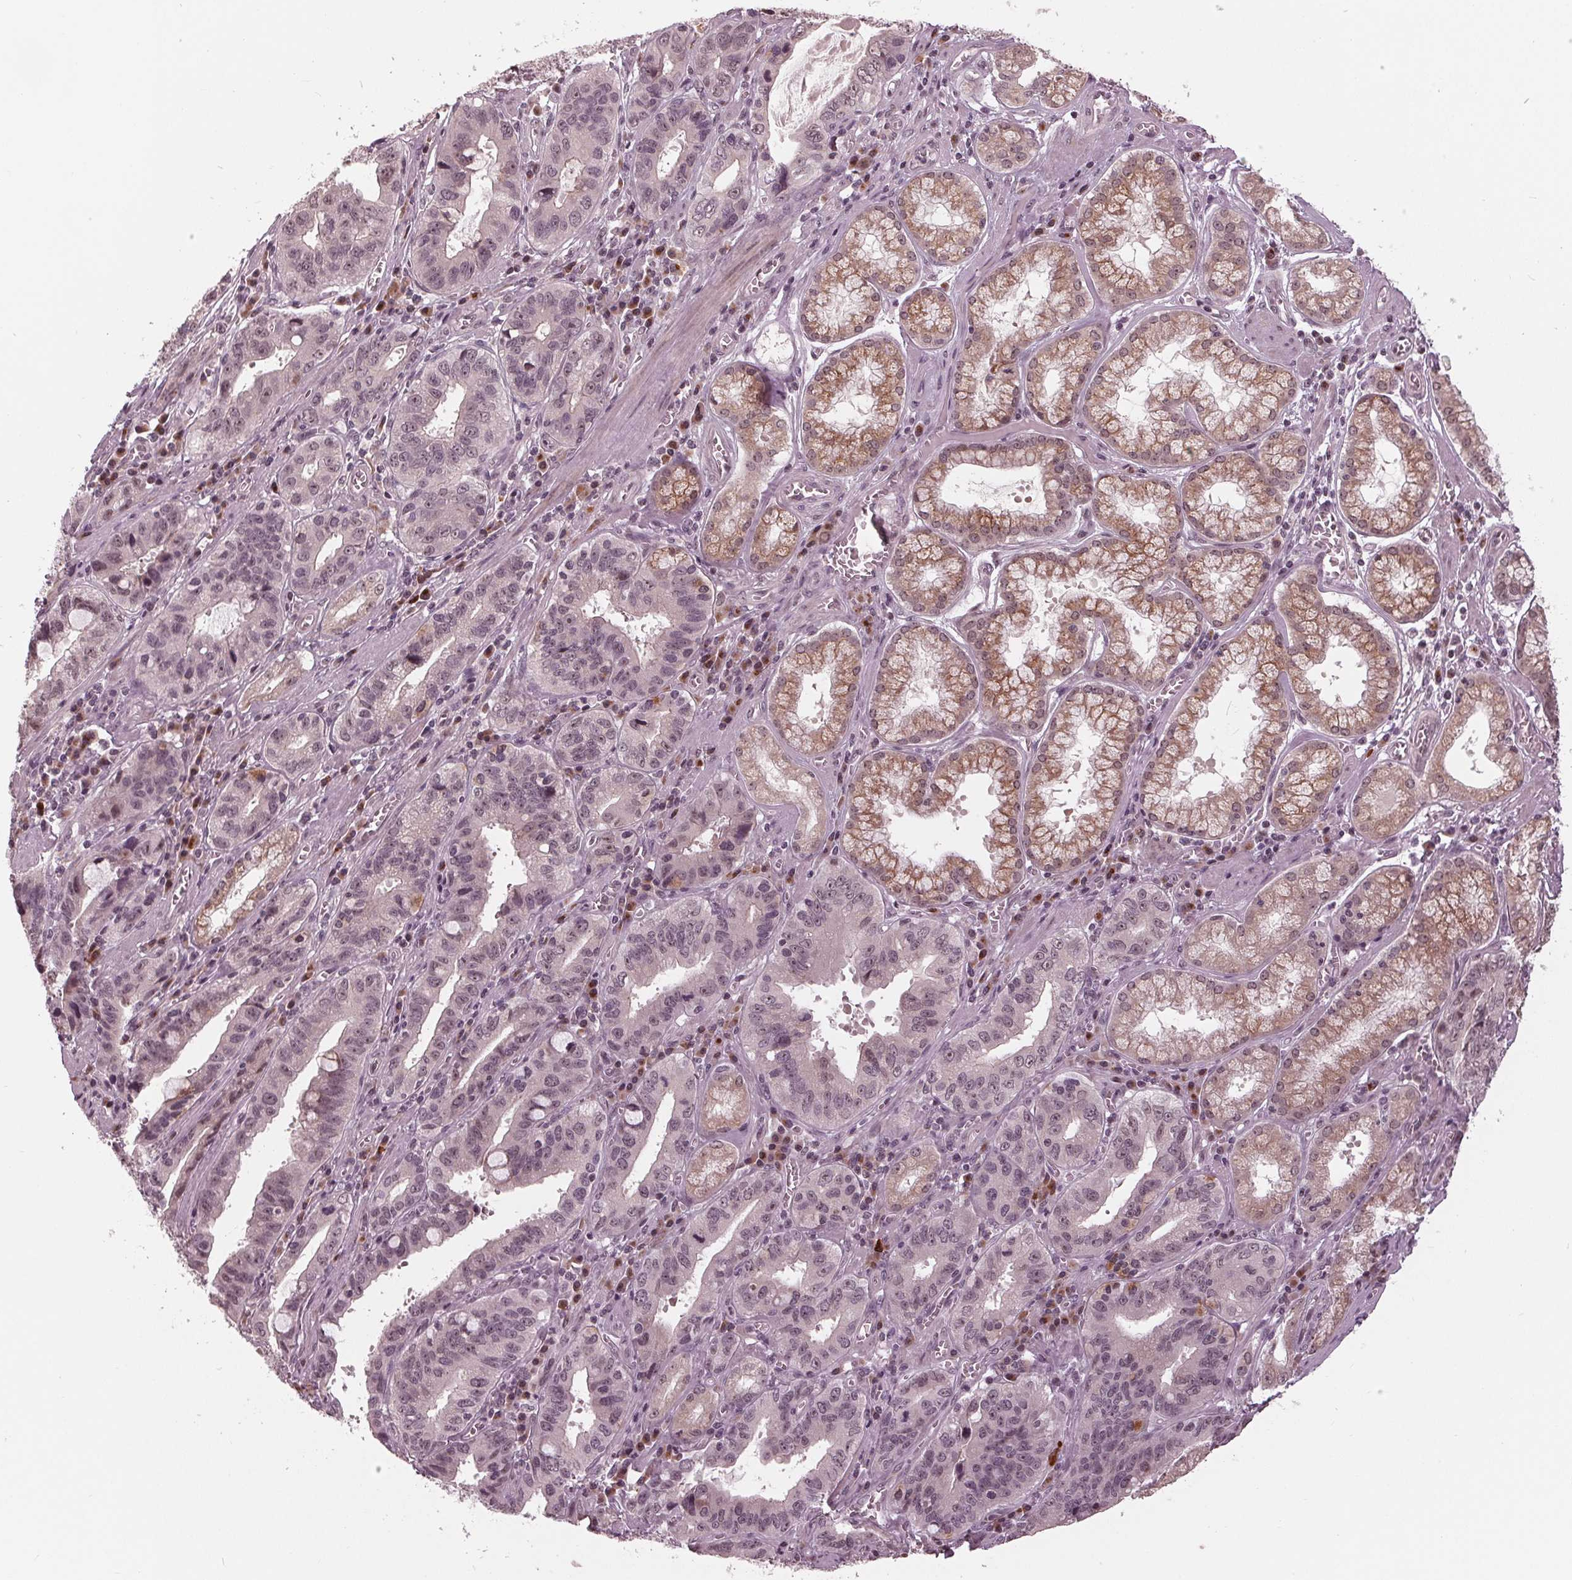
{"staining": {"intensity": "weak", "quantity": "<25%", "location": "nuclear"}, "tissue": "stomach cancer", "cell_type": "Tumor cells", "image_type": "cancer", "snomed": [{"axis": "morphology", "description": "Adenocarcinoma, NOS"}, {"axis": "topography", "description": "Stomach, lower"}], "caption": "Tumor cells show no significant protein expression in adenocarcinoma (stomach).", "gene": "SLX4", "patient": {"sex": "female", "age": 76}}